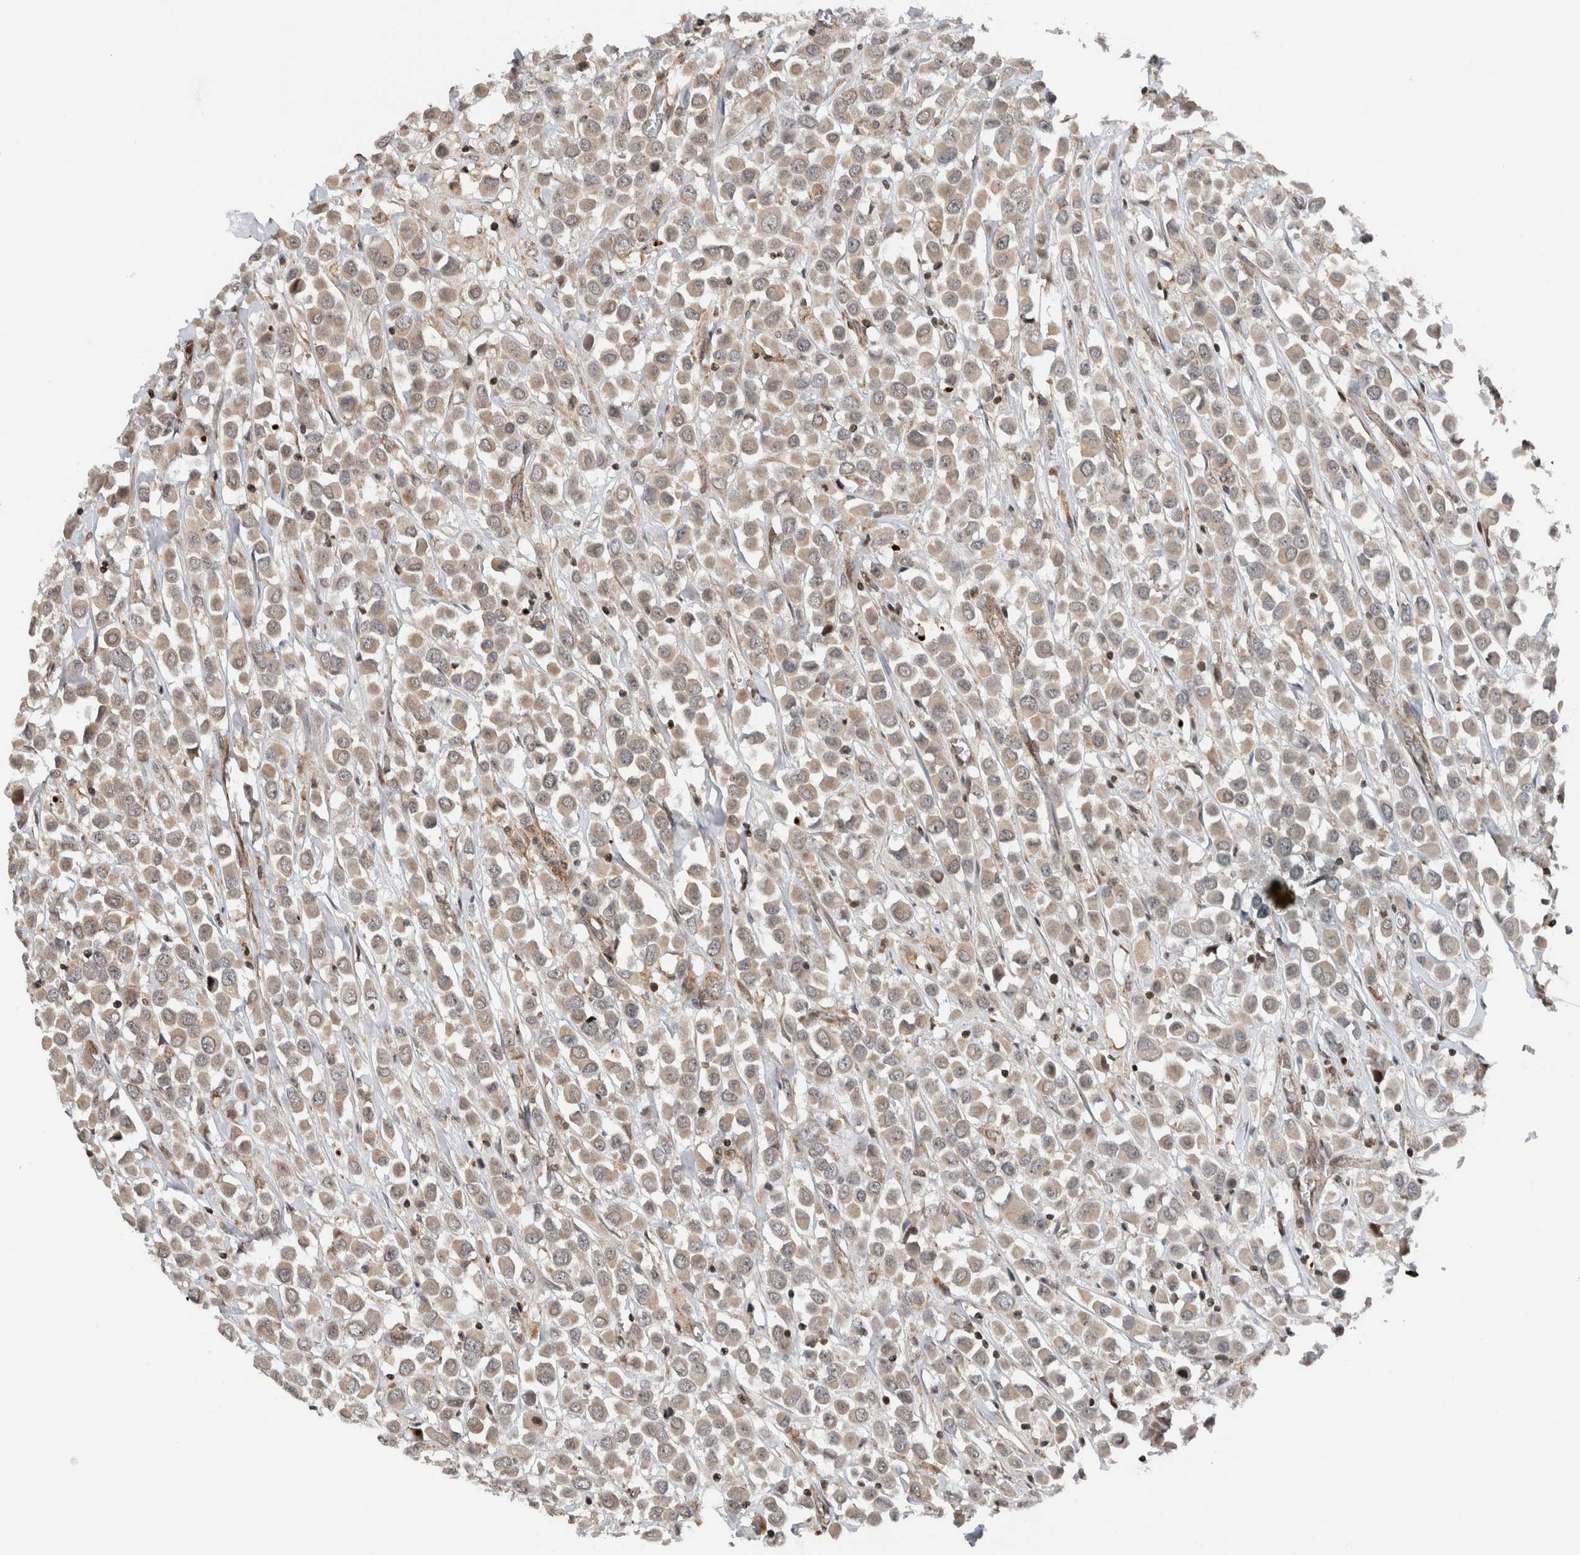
{"staining": {"intensity": "weak", "quantity": "25%-75%", "location": "cytoplasmic/membranous"}, "tissue": "breast cancer", "cell_type": "Tumor cells", "image_type": "cancer", "snomed": [{"axis": "morphology", "description": "Duct carcinoma"}, {"axis": "topography", "description": "Breast"}], "caption": "Immunohistochemistry (IHC) of breast cancer exhibits low levels of weak cytoplasmic/membranous positivity in about 25%-75% of tumor cells. (DAB (3,3'-diaminobenzidine) = brown stain, brightfield microscopy at high magnification).", "gene": "NPLOC4", "patient": {"sex": "female", "age": 61}}